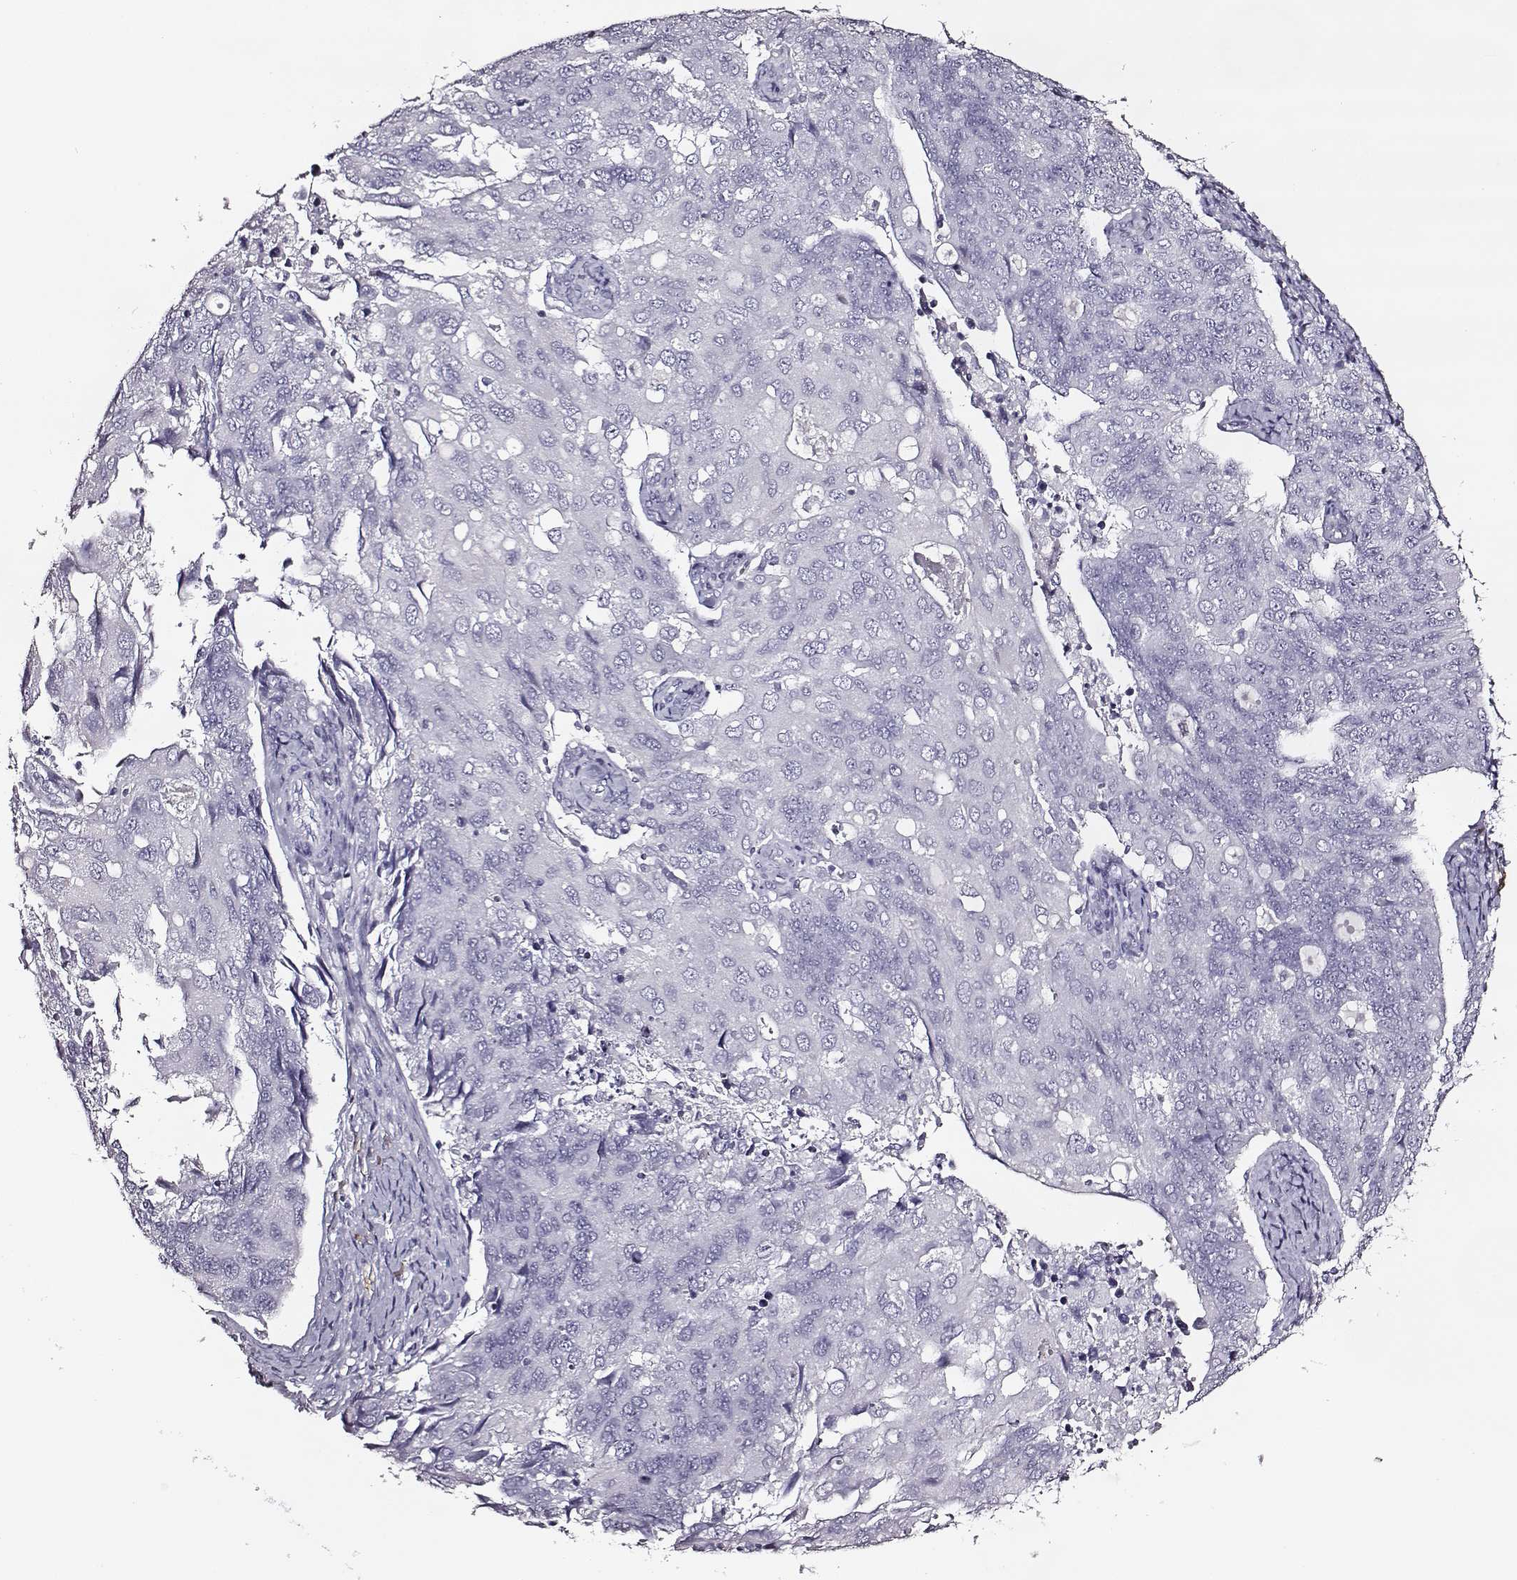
{"staining": {"intensity": "negative", "quantity": "none", "location": "none"}, "tissue": "endometrial cancer", "cell_type": "Tumor cells", "image_type": "cancer", "snomed": [{"axis": "morphology", "description": "Adenocarcinoma, NOS"}, {"axis": "topography", "description": "Endometrium"}], "caption": "There is no significant positivity in tumor cells of adenocarcinoma (endometrial).", "gene": "DPEP1", "patient": {"sex": "female", "age": 43}}